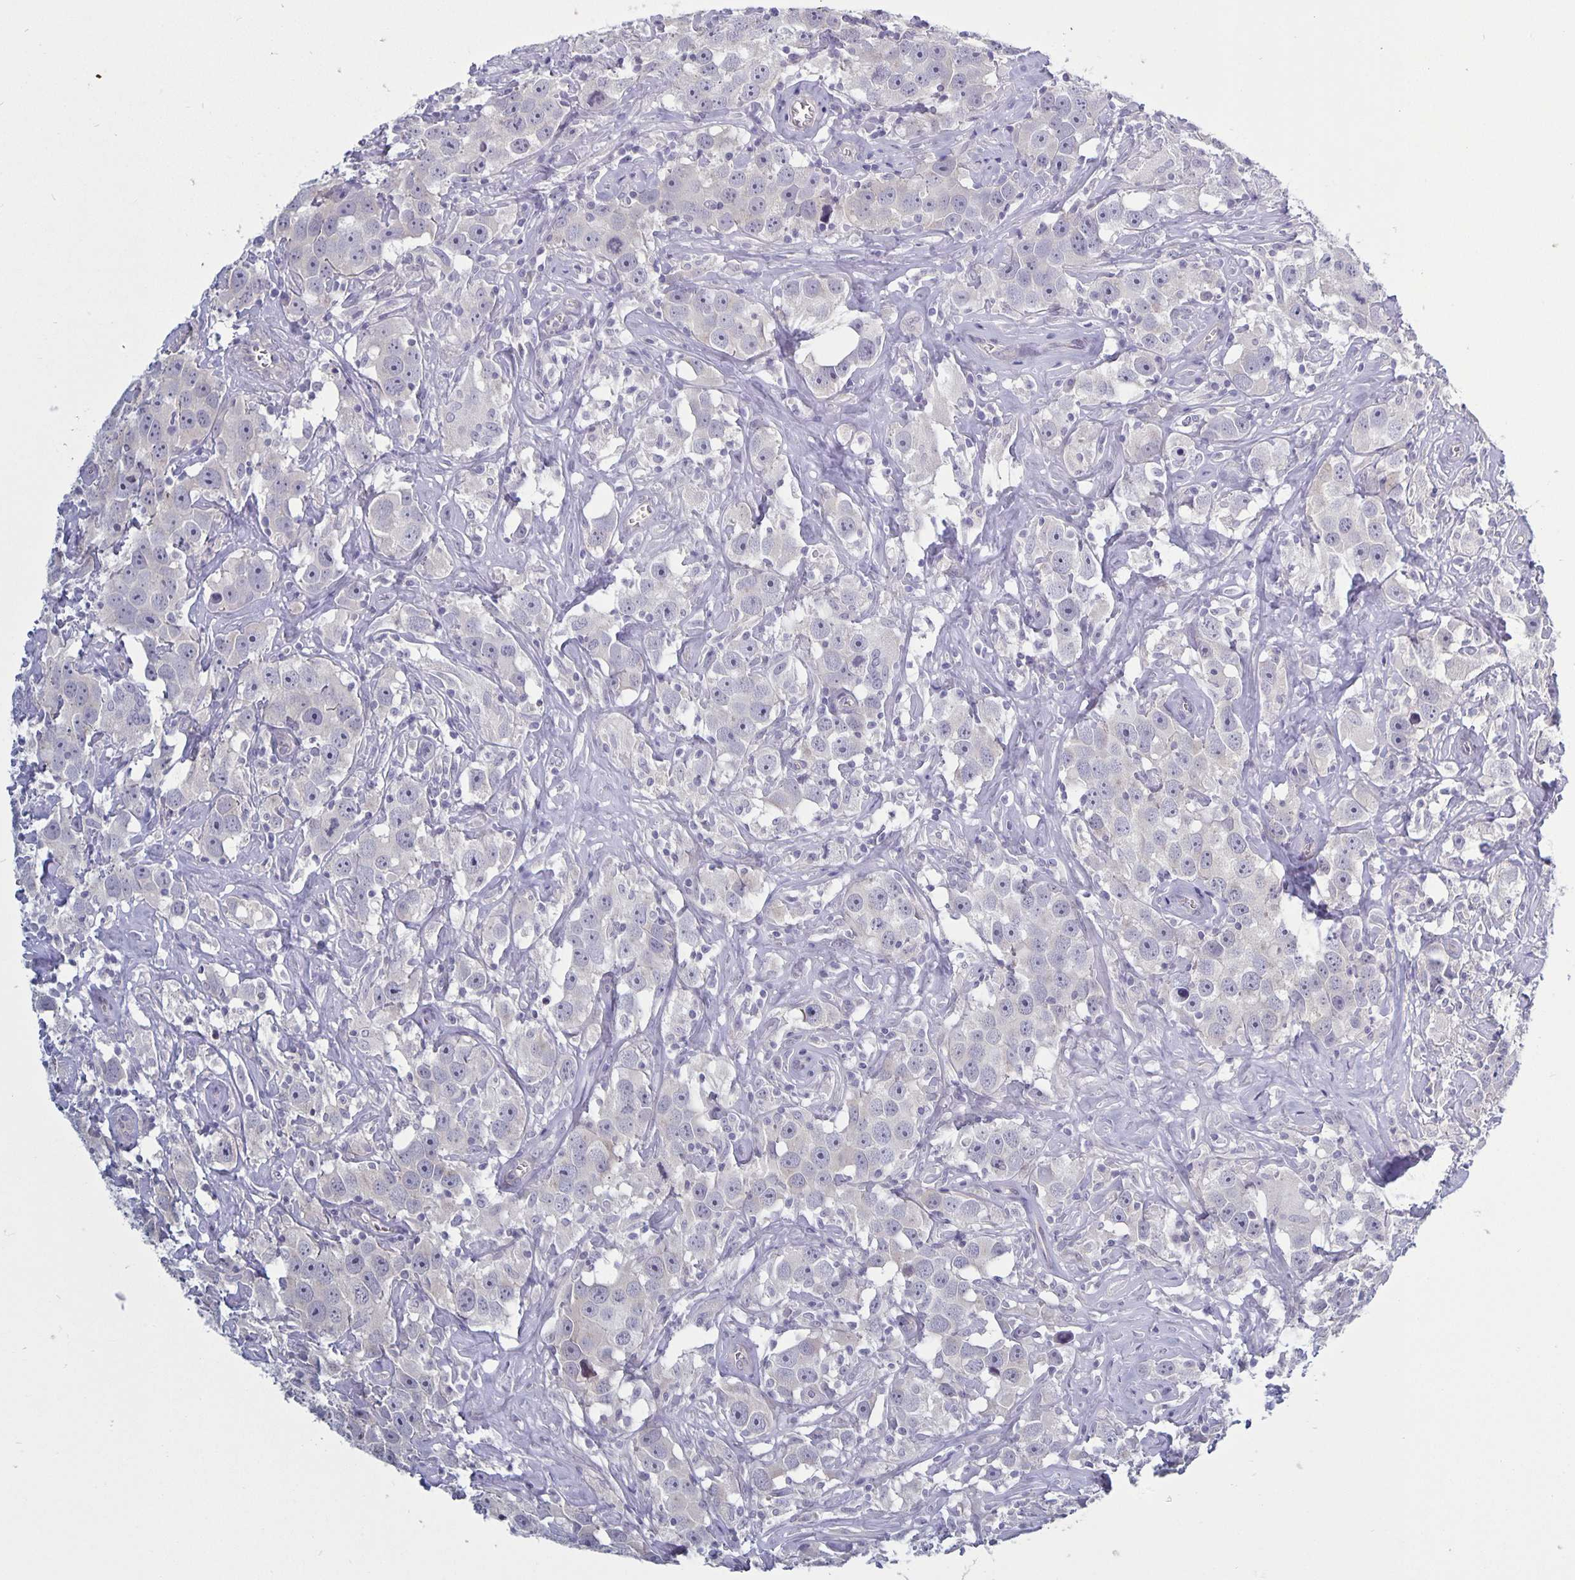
{"staining": {"intensity": "negative", "quantity": "none", "location": "none"}, "tissue": "testis cancer", "cell_type": "Tumor cells", "image_type": "cancer", "snomed": [{"axis": "morphology", "description": "Seminoma, NOS"}, {"axis": "topography", "description": "Testis"}], "caption": "There is no significant staining in tumor cells of seminoma (testis). Brightfield microscopy of immunohistochemistry stained with DAB (3,3'-diaminobenzidine) (brown) and hematoxylin (blue), captured at high magnification.", "gene": "PLCB3", "patient": {"sex": "male", "age": 49}}